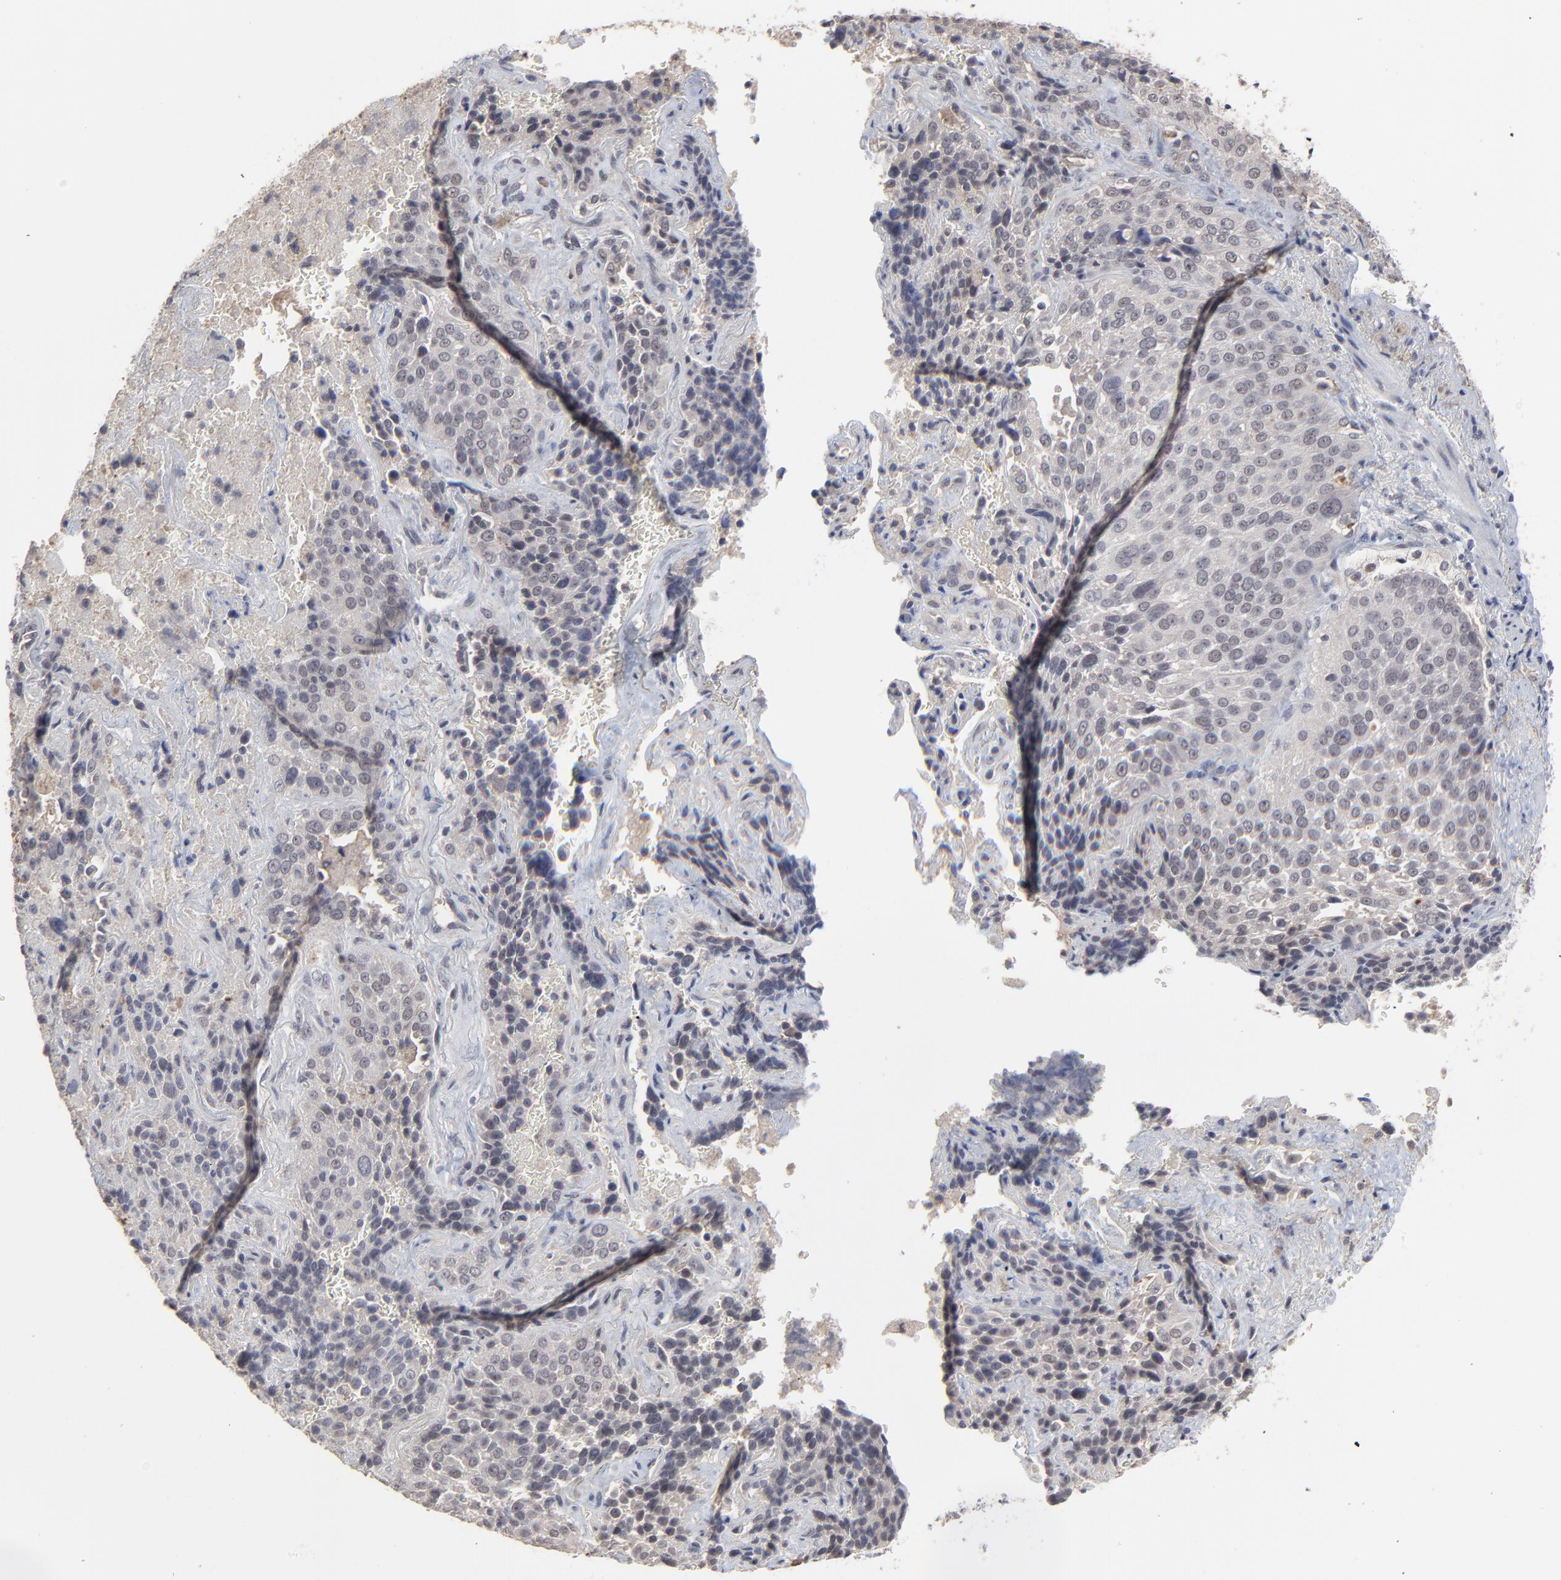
{"staining": {"intensity": "weak", "quantity": ">75%", "location": "cytoplasmic/membranous"}, "tissue": "lung cancer", "cell_type": "Tumor cells", "image_type": "cancer", "snomed": [{"axis": "morphology", "description": "Squamous cell carcinoma, NOS"}, {"axis": "topography", "description": "Lung"}], "caption": "A brown stain highlights weak cytoplasmic/membranous positivity of a protein in human lung squamous cell carcinoma tumor cells.", "gene": "FAM199X", "patient": {"sex": "male", "age": 54}}